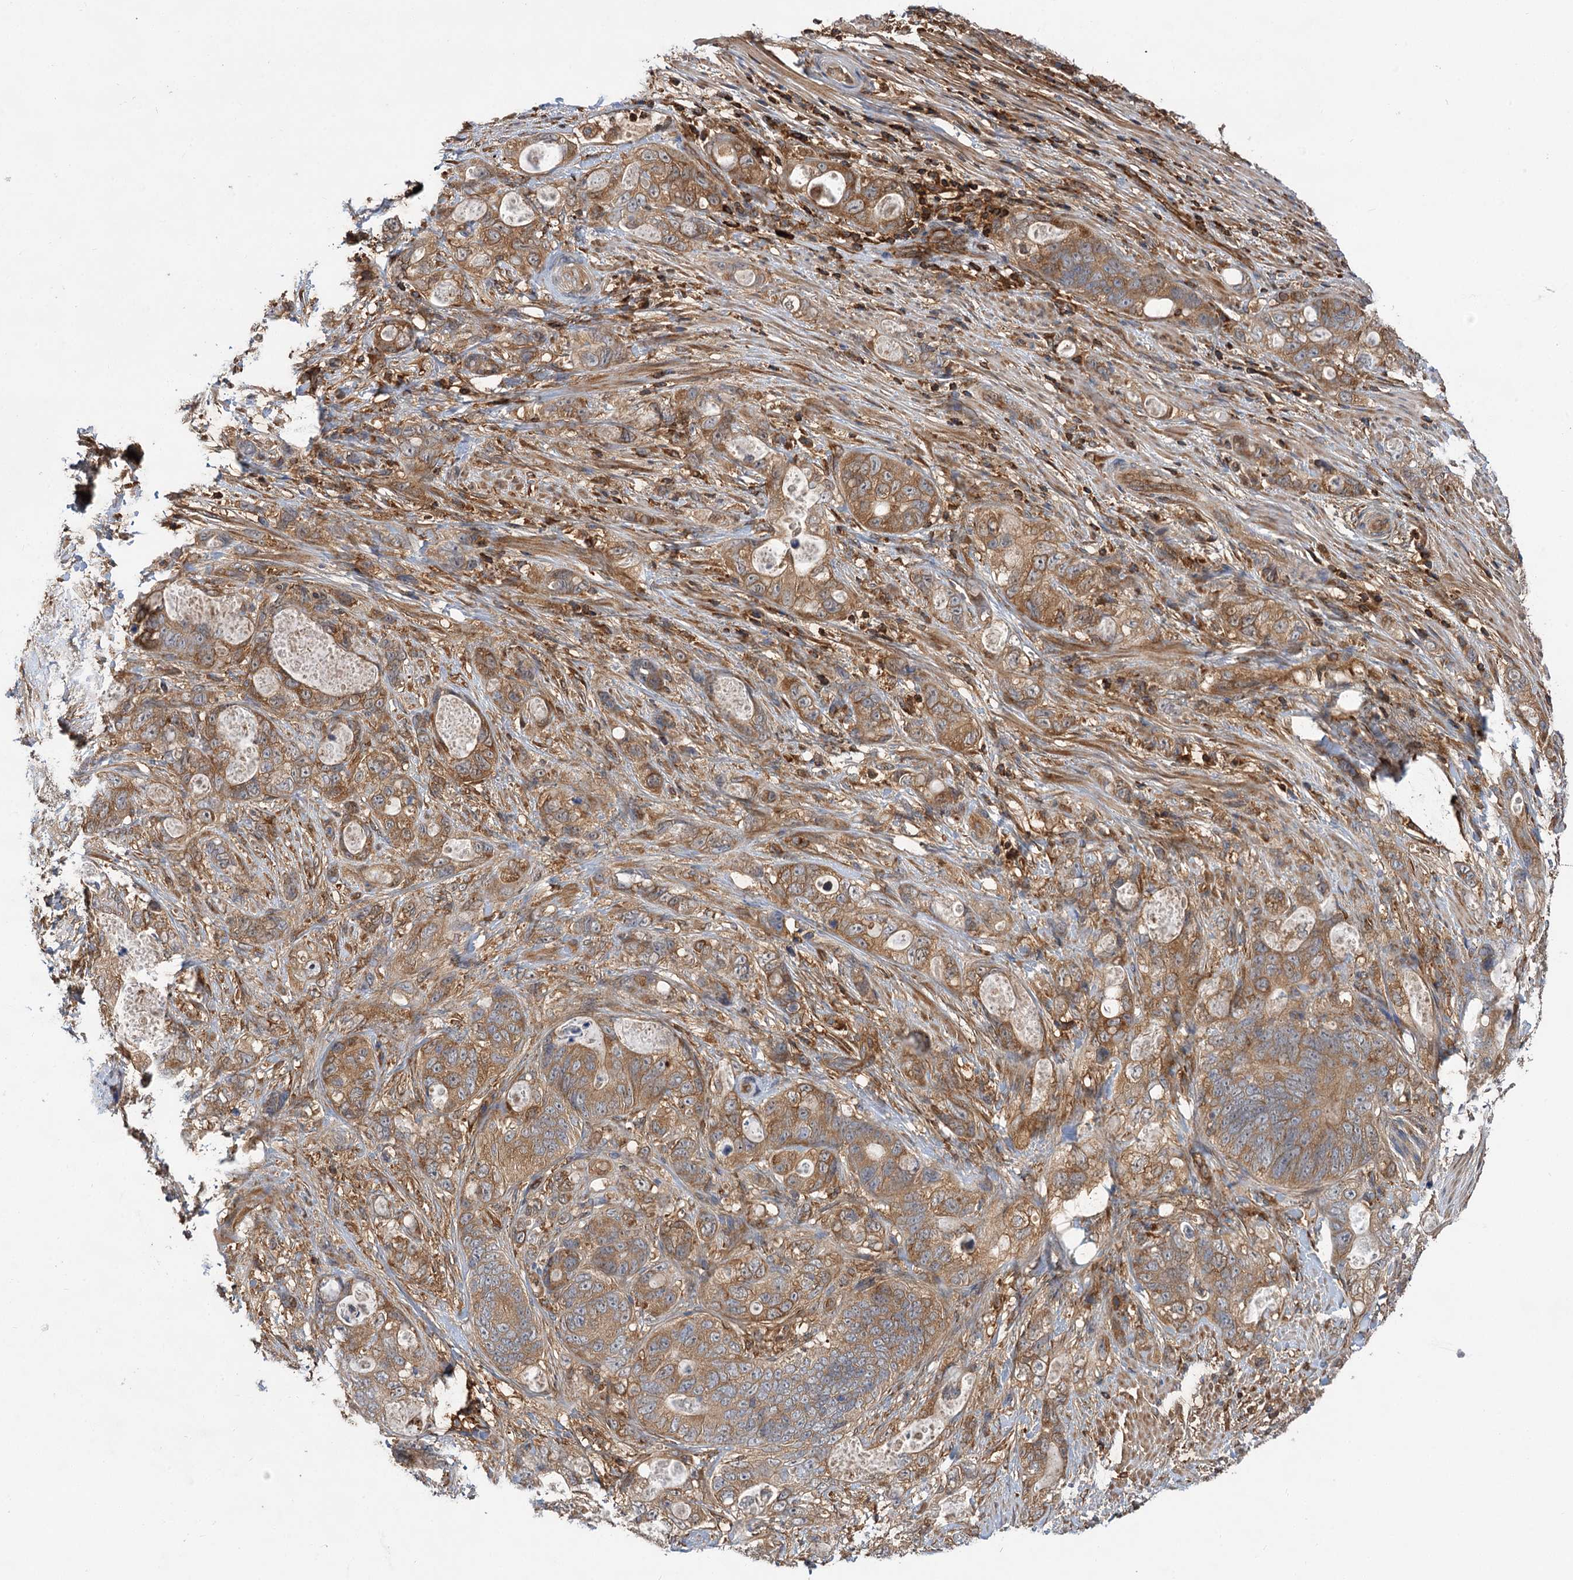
{"staining": {"intensity": "moderate", "quantity": ">75%", "location": "cytoplasmic/membranous"}, "tissue": "stomach cancer", "cell_type": "Tumor cells", "image_type": "cancer", "snomed": [{"axis": "morphology", "description": "Normal tissue, NOS"}, {"axis": "morphology", "description": "Adenocarcinoma, NOS"}, {"axis": "topography", "description": "Stomach"}], "caption": "There is medium levels of moderate cytoplasmic/membranous staining in tumor cells of stomach cancer (adenocarcinoma), as demonstrated by immunohistochemical staining (brown color).", "gene": "PACS1", "patient": {"sex": "female", "age": 89}}